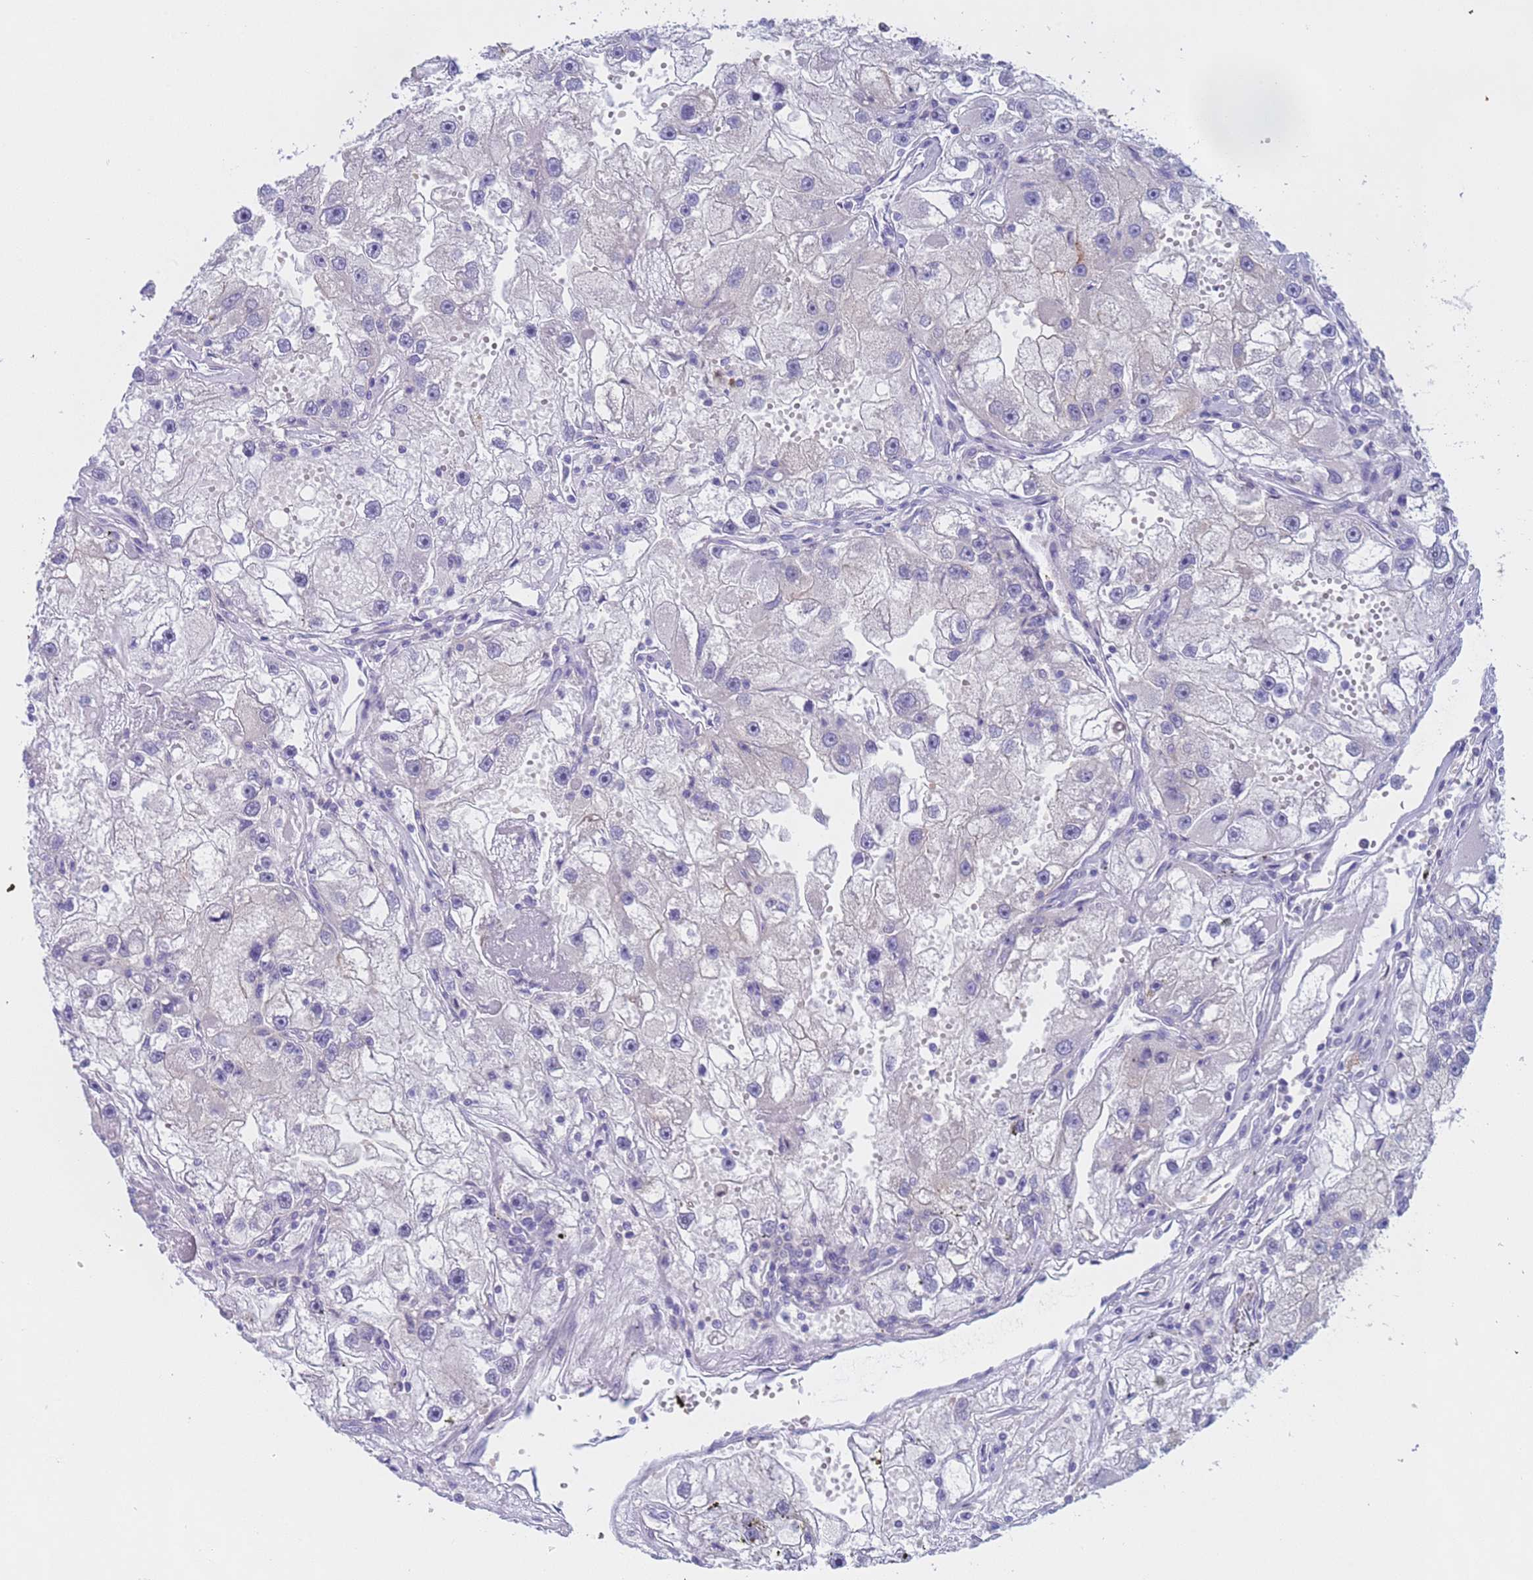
{"staining": {"intensity": "negative", "quantity": "none", "location": "none"}, "tissue": "renal cancer", "cell_type": "Tumor cells", "image_type": "cancer", "snomed": [{"axis": "morphology", "description": "Adenocarcinoma, NOS"}, {"axis": "topography", "description": "Kidney"}], "caption": "High magnification brightfield microscopy of renal cancer stained with DAB (brown) and counterstained with hematoxylin (blue): tumor cells show no significant staining.", "gene": "CAPN7", "patient": {"sex": "male", "age": 63}}